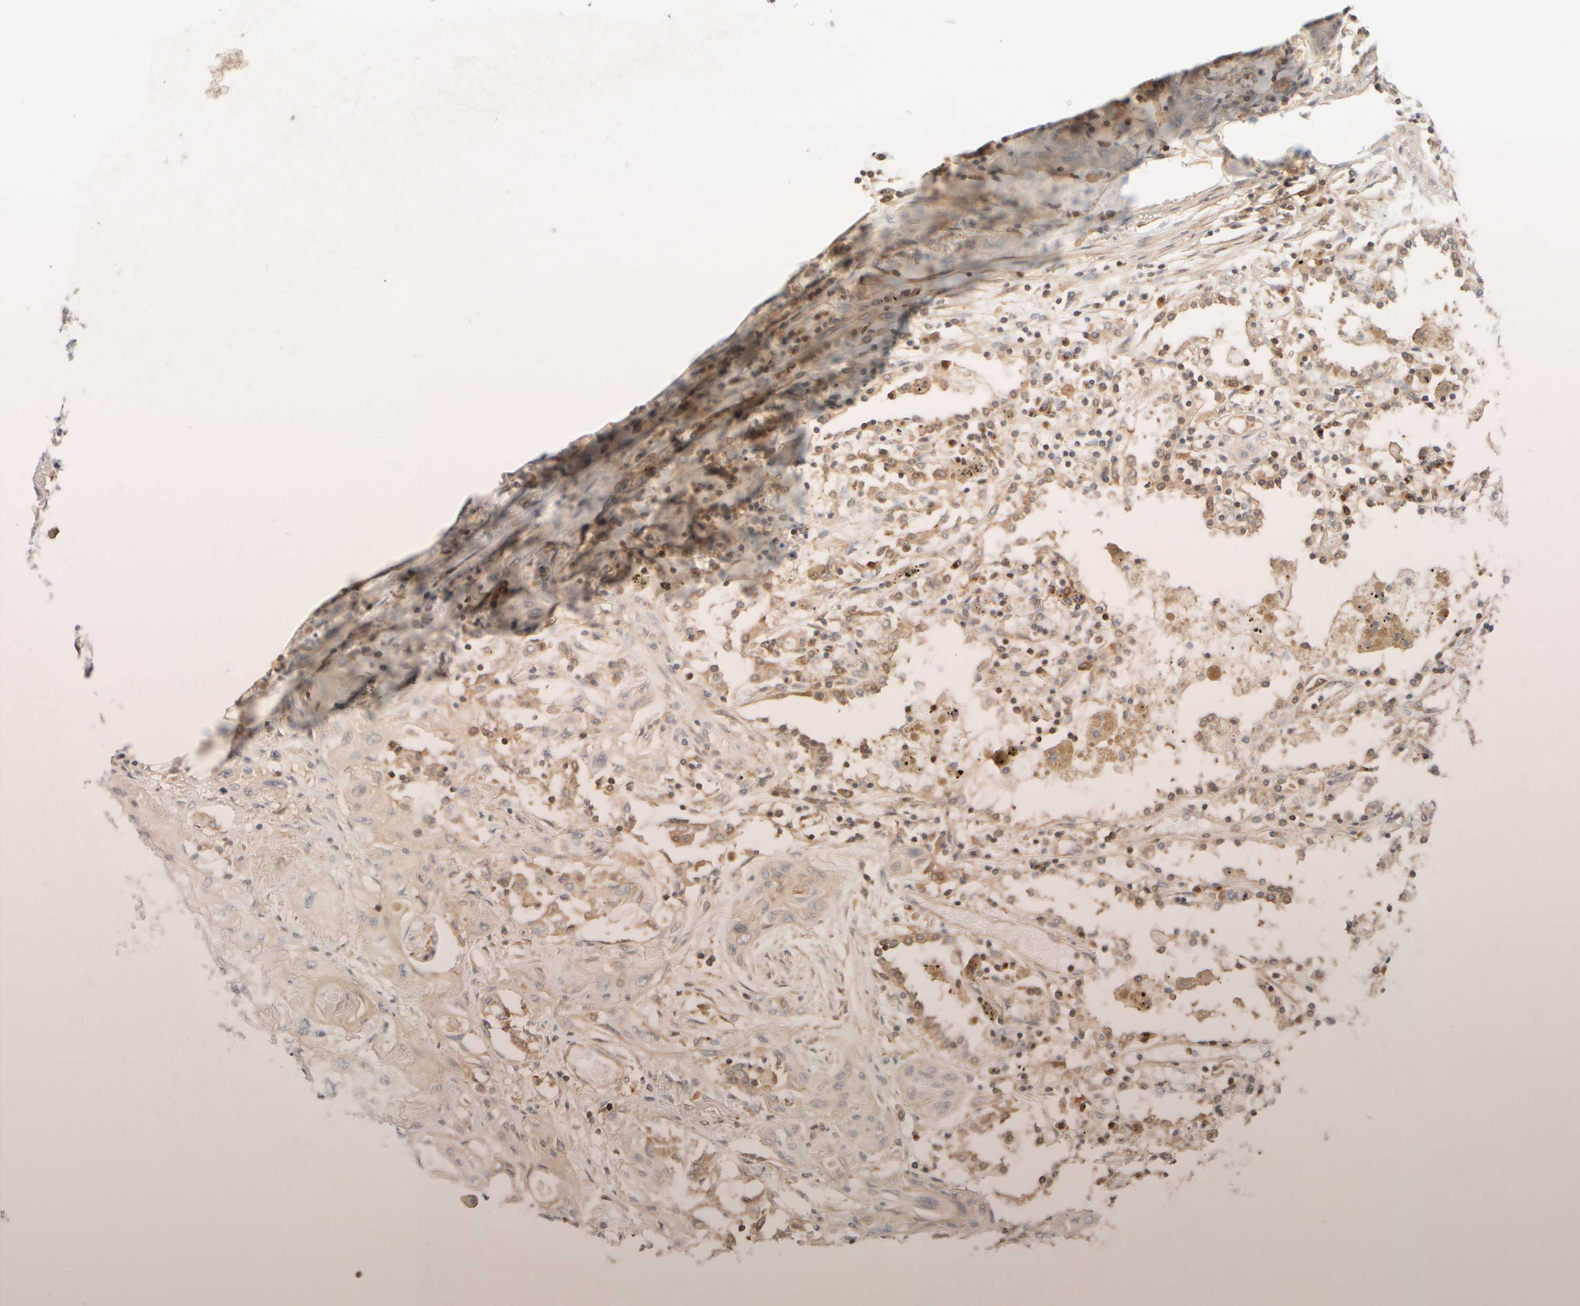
{"staining": {"intensity": "weak", "quantity": "<25%", "location": "cytoplasmic/membranous"}, "tissue": "lung cancer", "cell_type": "Tumor cells", "image_type": "cancer", "snomed": [{"axis": "morphology", "description": "Squamous cell carcinoma, NOS"}, {"axis": "topography", "description": "Lung"}], "caption": "Immunohistochemistry photomicrograph of lung squamous cell carcinoma stained for a protein (brown), which demonstrates no expression in tumor cells. (DAB (3,3'-diaminobenzidine) immunohistochemistry, high magnification).", "gene": "RABEP1", "patient": {"sex": "female", "age": 47}}